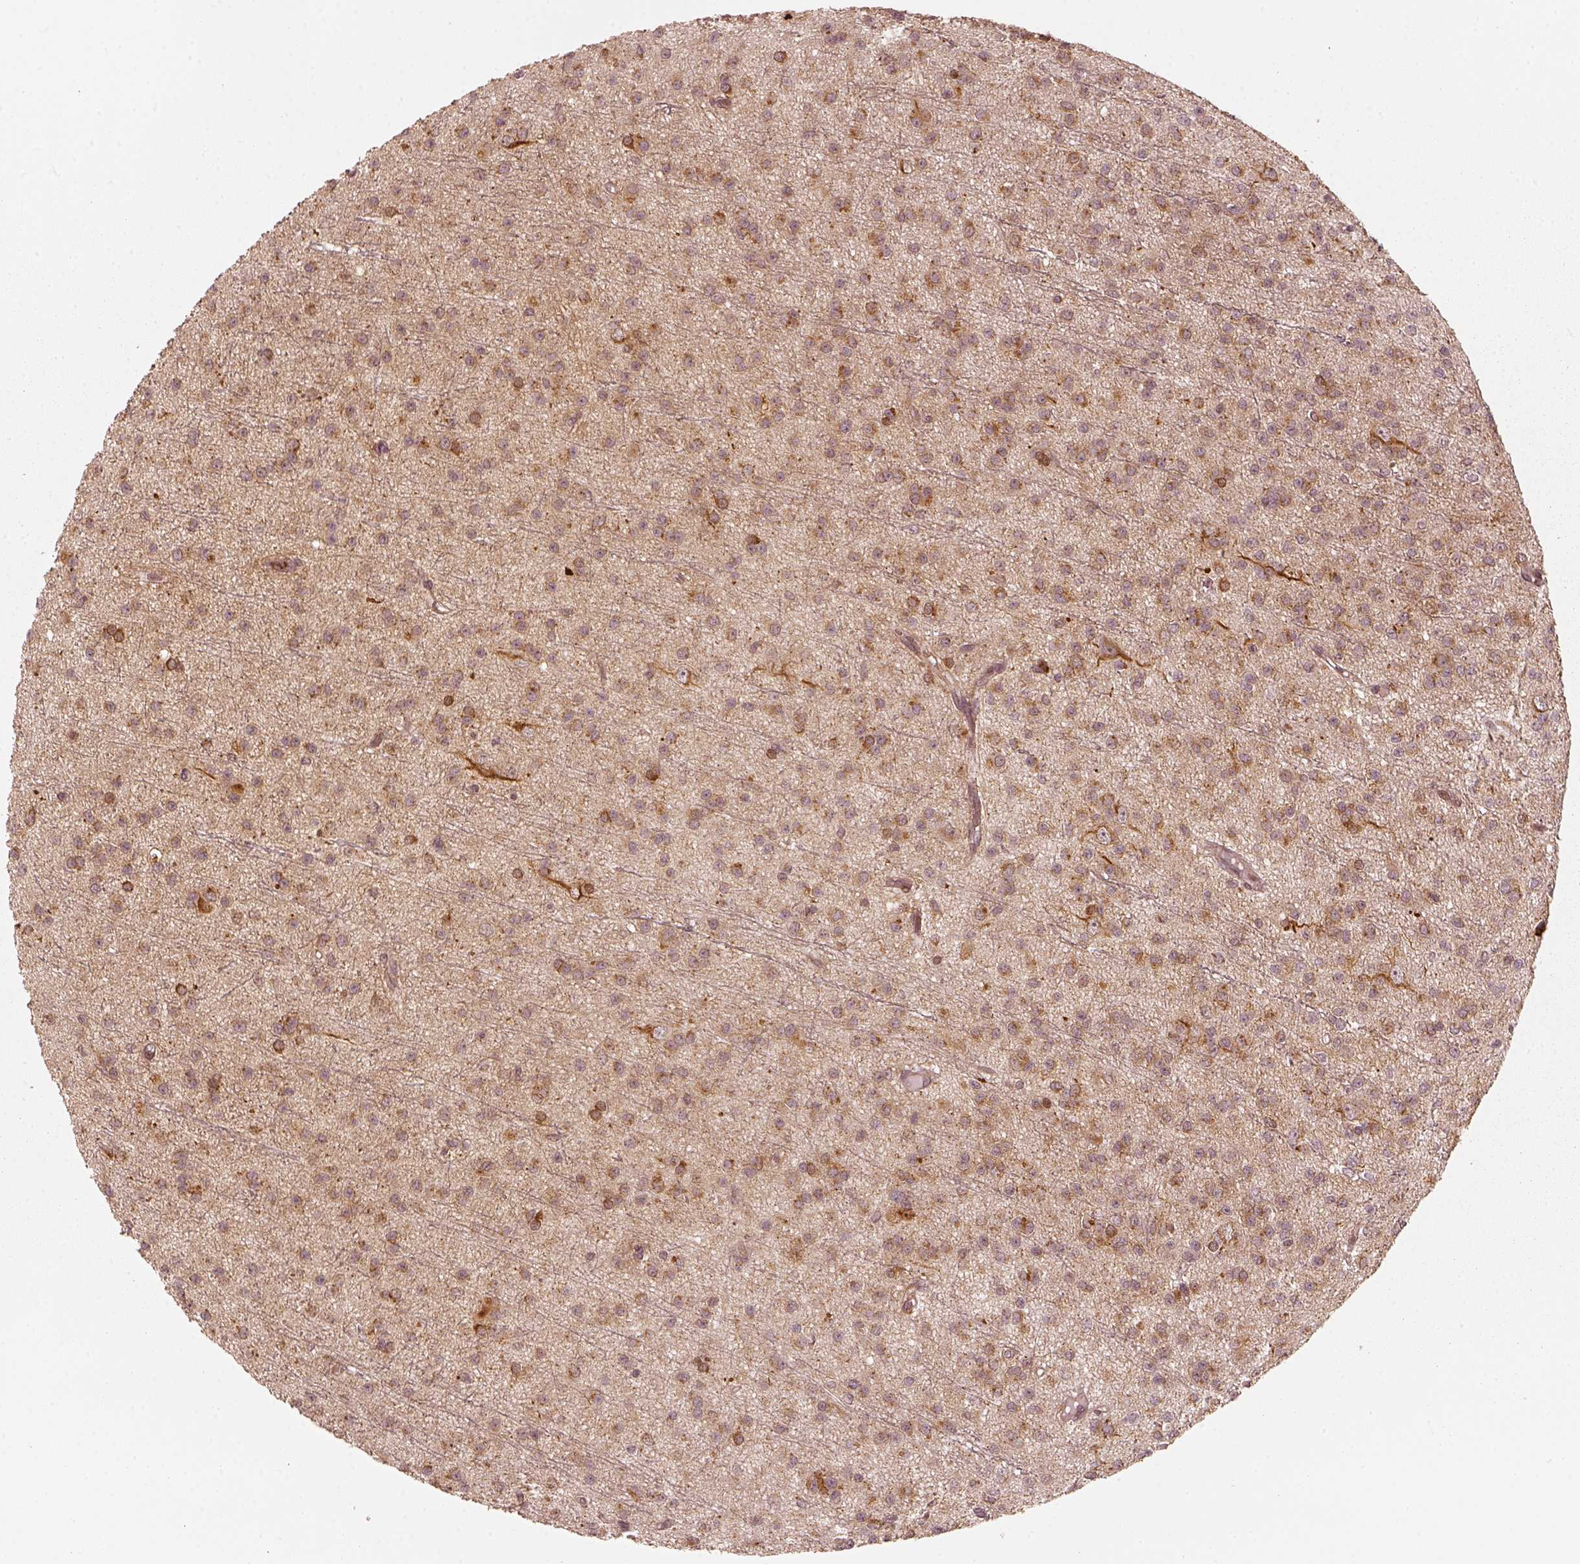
{"staining": {"intensity": "moderate", "quantity": "<25%", "location": "cytoplasmic/membranous"}, "tissue": "glioma", "cell_type": "Tumor cells", "image_type": "cancer", "snomed": [{"axis": "morphology", "description": "Glioma, malignant, Low grade"}, {"axis": "topography", "description": "Brain"}], "caption": "Moderate cytoplasmic/membranous protein positivity is identified in approximately <25% of tumor cells in malignant low-grade glioma.", "gene": "SLC12A9", "patient": {"sex": "male", "age": 27}}